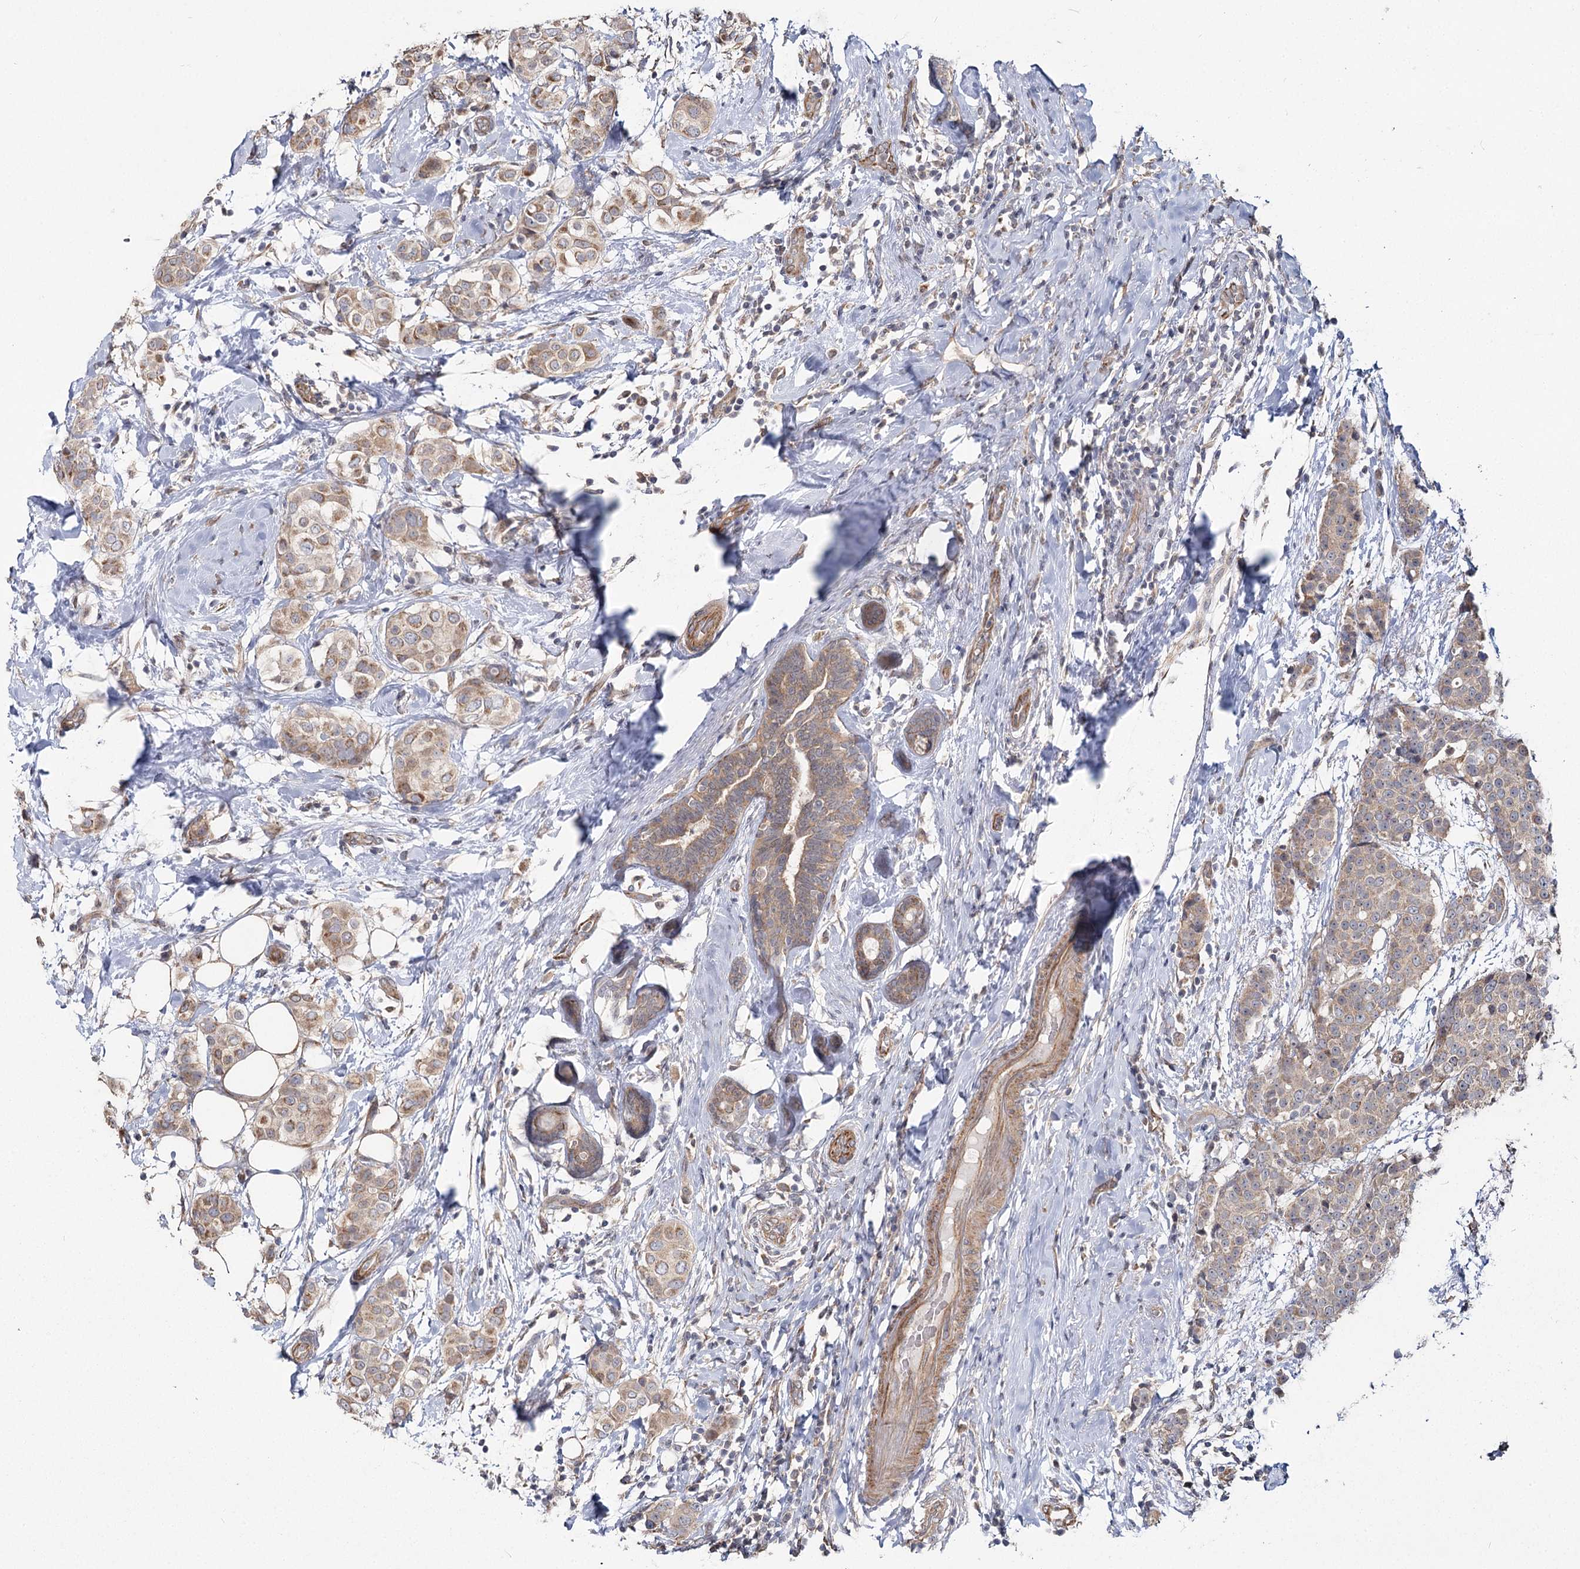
{"staining": {"intensity": "moderate", "quantity": ">75%", "location": "cytoplasmic/membranous"}, "tissue": "breast cancer", "cell_type": "Tumor cells", "image_type": "cancer", "snomed": [{"axis": "morphology", "description": "Lobular carcinoma"}, {"axis": "topography", "description": "Breast"}], "caption": "Brown immunohistochemical staining in human lobular carcinoma (breast) shows moderate cytoplasmic/membranous staining in approximately >75% of tumor cells. Nuclei are stained in blue.", "gene": "TBC1D9B", "patient": {"sex": "female", "age": 51}}